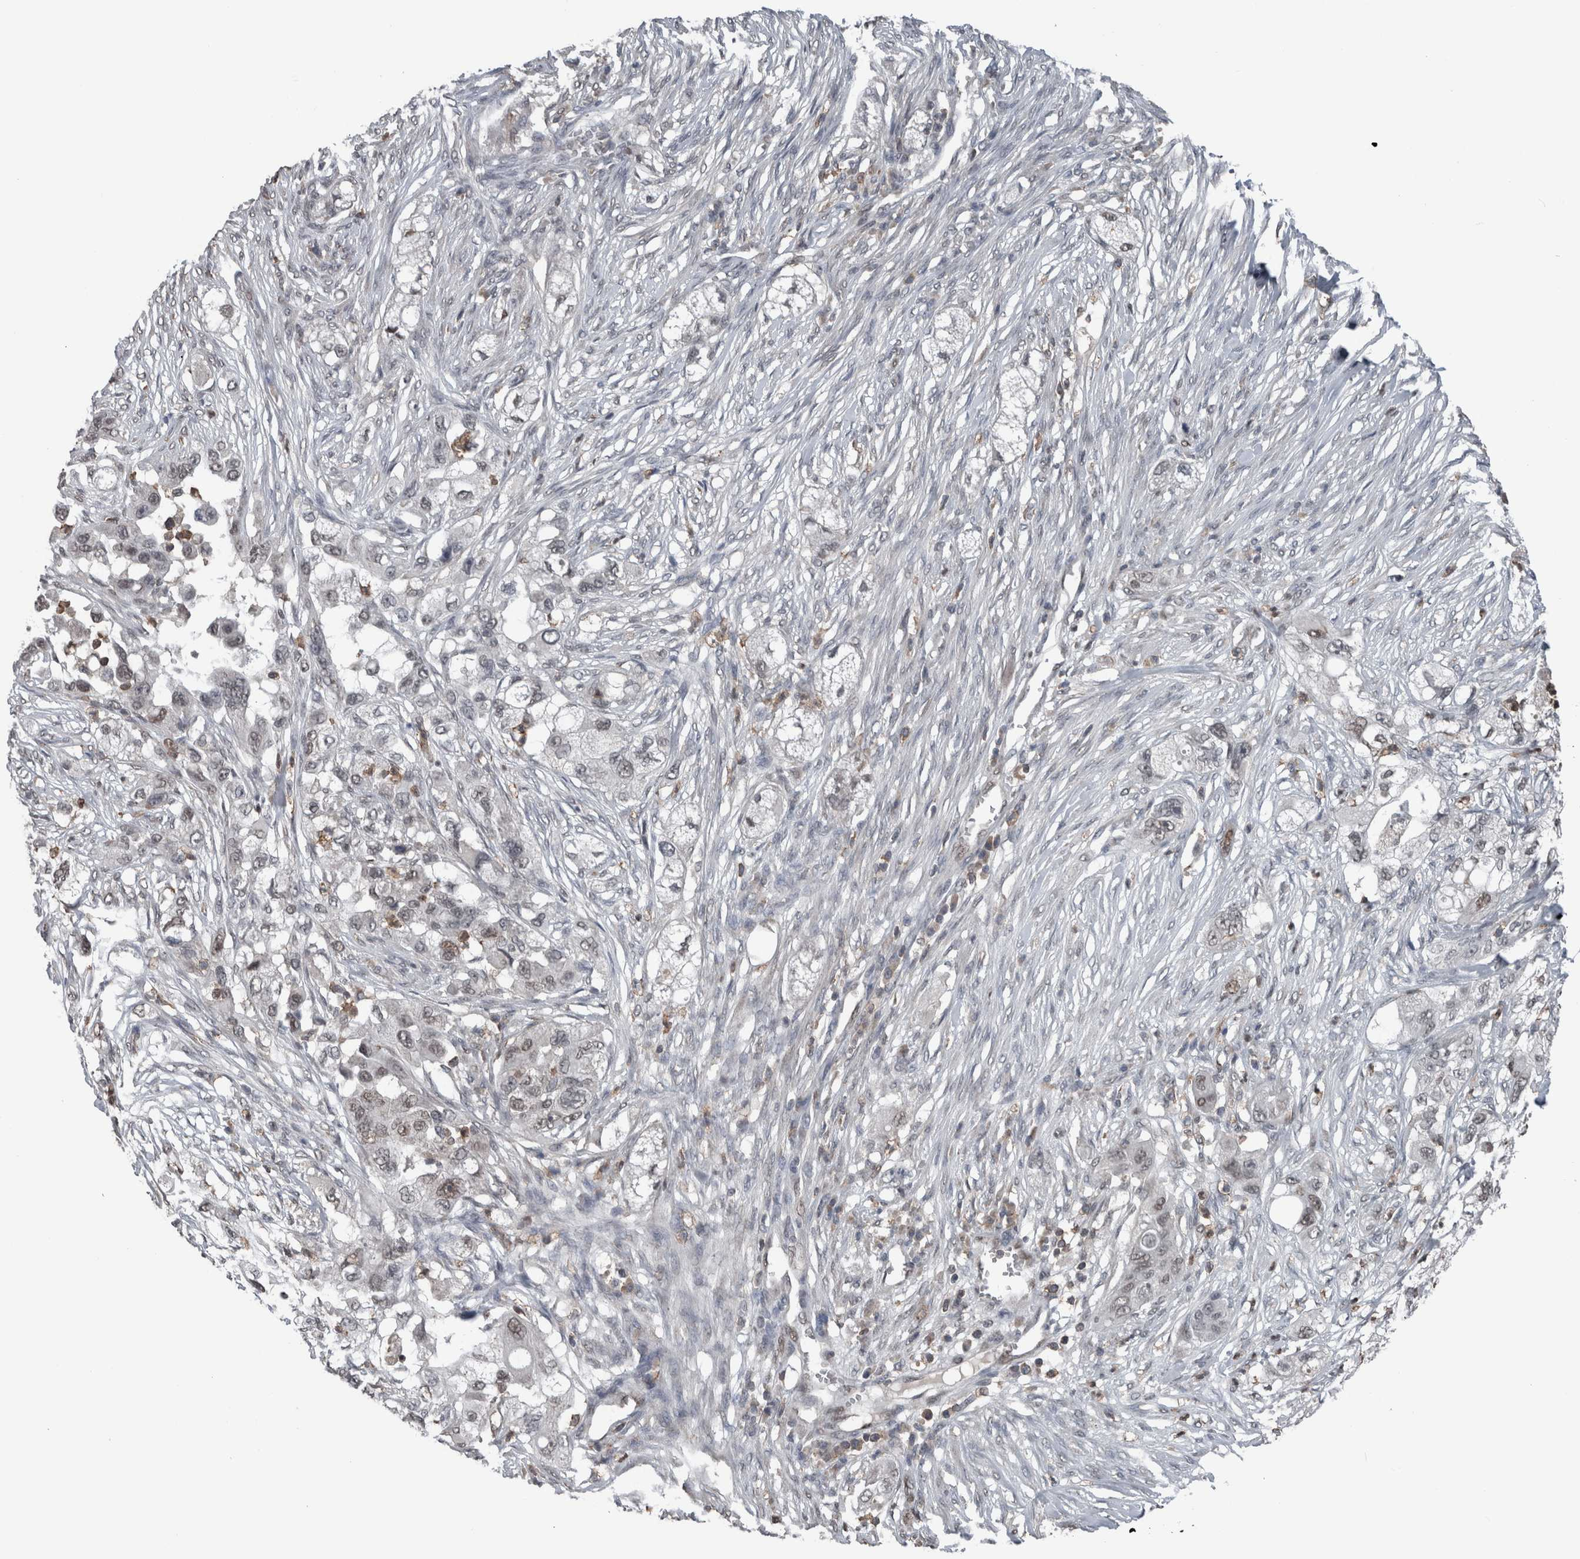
{"staining": {"intensity": "weak", "quantity": "25%-75%", "location": "nuclear"}, "tissue": "pancreatic cancer", "cell_type": "Tumor cells", "image_type": "cancer", "snomed": [{"axis": "morphology", "description": "Adenocarcinoma, NOS"}, {"axis": "topography", "description": "Pancreas"}], "caption": "Immunohistochemical staining of pancreatic cancer shows low levels of weak nuclear protein positivity in approximately 25%-75% of tumor cells.", "gene": "MAFF", "patient": {"sex": "female", "age": 78}}